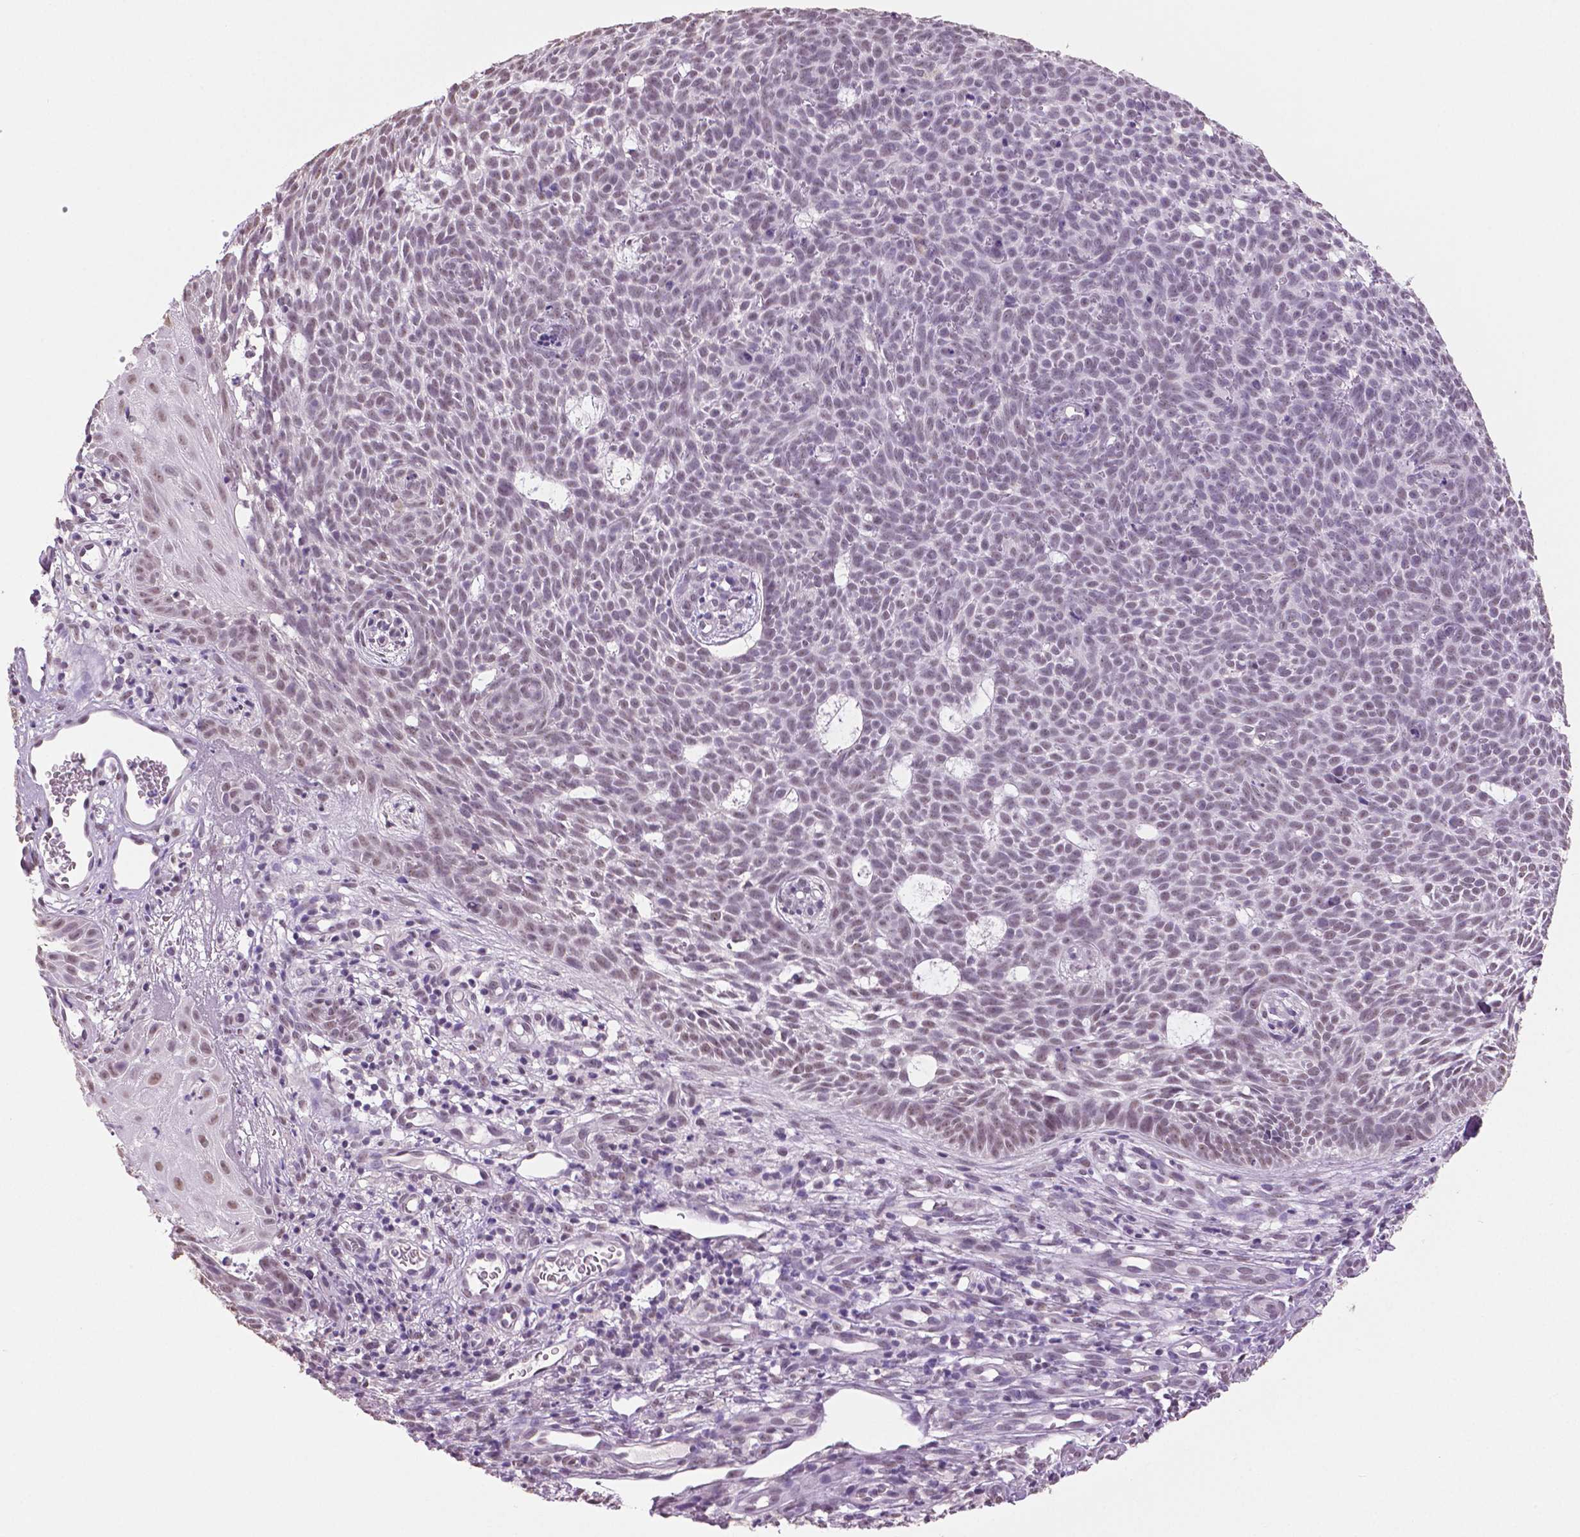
{"staining": {"intensity": "negative", "quantity": "none", "location": "none"}, "tissue": "skin cancer", "cell_type": "Tumor cells", "image_type": "cancer", "snomed": [{"axis": "morphology", "description": "Basal cell carcinoma"}, {"axis": "topography", "description": "Skin"}], "caption": "The micrograph demonstrates no staining of tumor cells in skin basal cell carcinoma.", "gene": "IGF2BP1", "patient": {"sex": "male", "age": 59}}